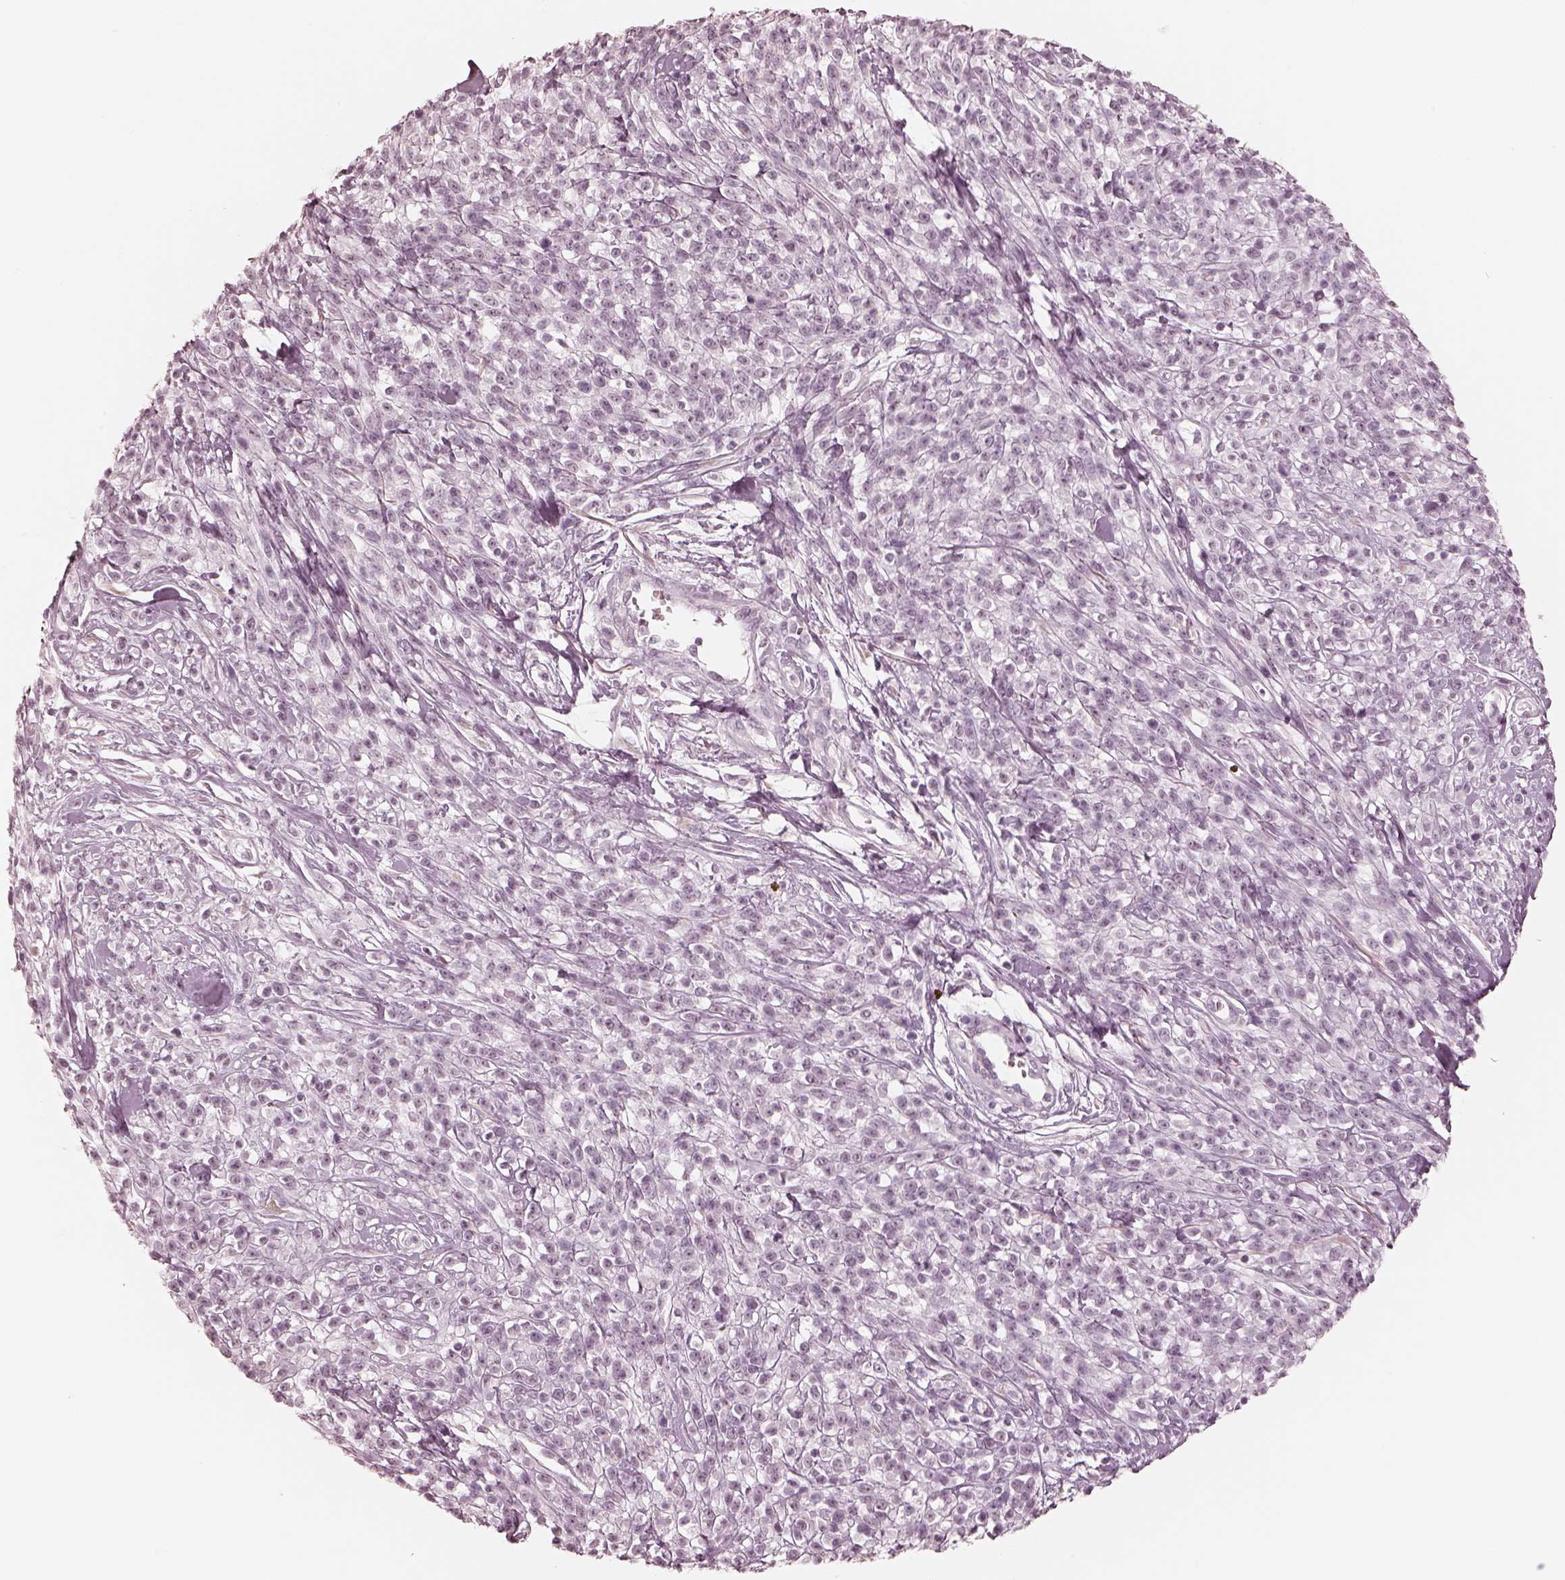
{"staining": {"intensity": "negative", "quantity": "none", "location": "none"}, "tissue": "melanoma", "cell_type": "Tumor cells", "image_type": "cancer", "snomed": [{"axis": "morphology", "description": "Malignant melanoma, NOS"}, {"axis": "topography", "description": "Skin"}, {"axis": "topography", "description": "Skin of trunk"}], "caption": "Tumor cells show no significant positivity in malignant melanoma. (DAB (3,3'-diaminobenzidine) immunohistochemistry, high magnification).", "gene": "CALR3", "patient": {"sex": "male", "age": 74}}